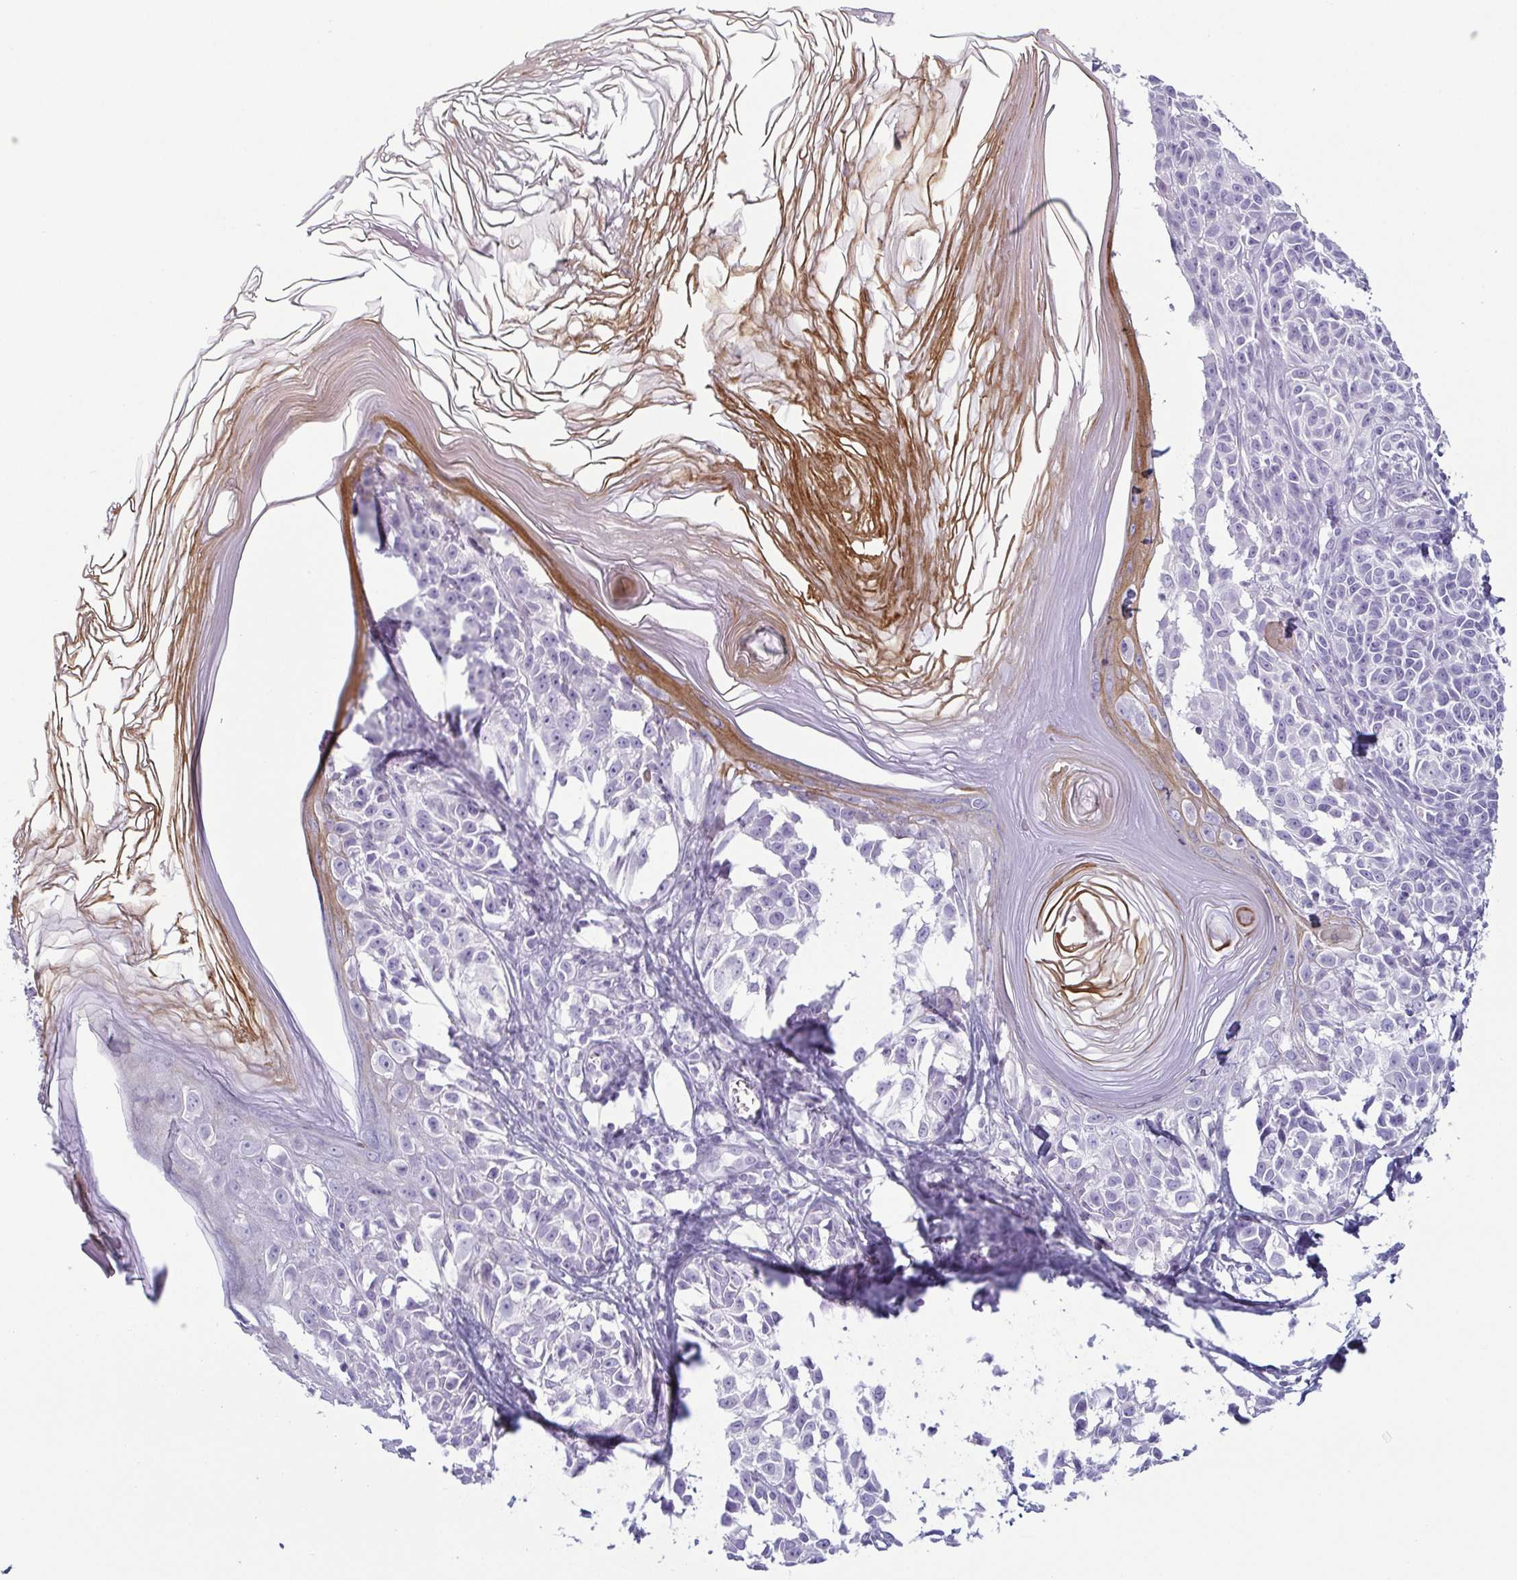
{"staining": {"intensity": "negative", "quantity": "none", "location": "none"}, "tissue": "melanoma", "cell_type": "Tumor cells", "image_type": "cancer", "snomed": [{"axis": "morphology", "description": "Malignant melanoma, NOS"}, {"axis": "topography", "description": "Skin"}], "caption": "Tumor cells are negative for protein expression in human melanoma.", "gene": "KRT78", "patient": {"sex": "male", "age": 73}}